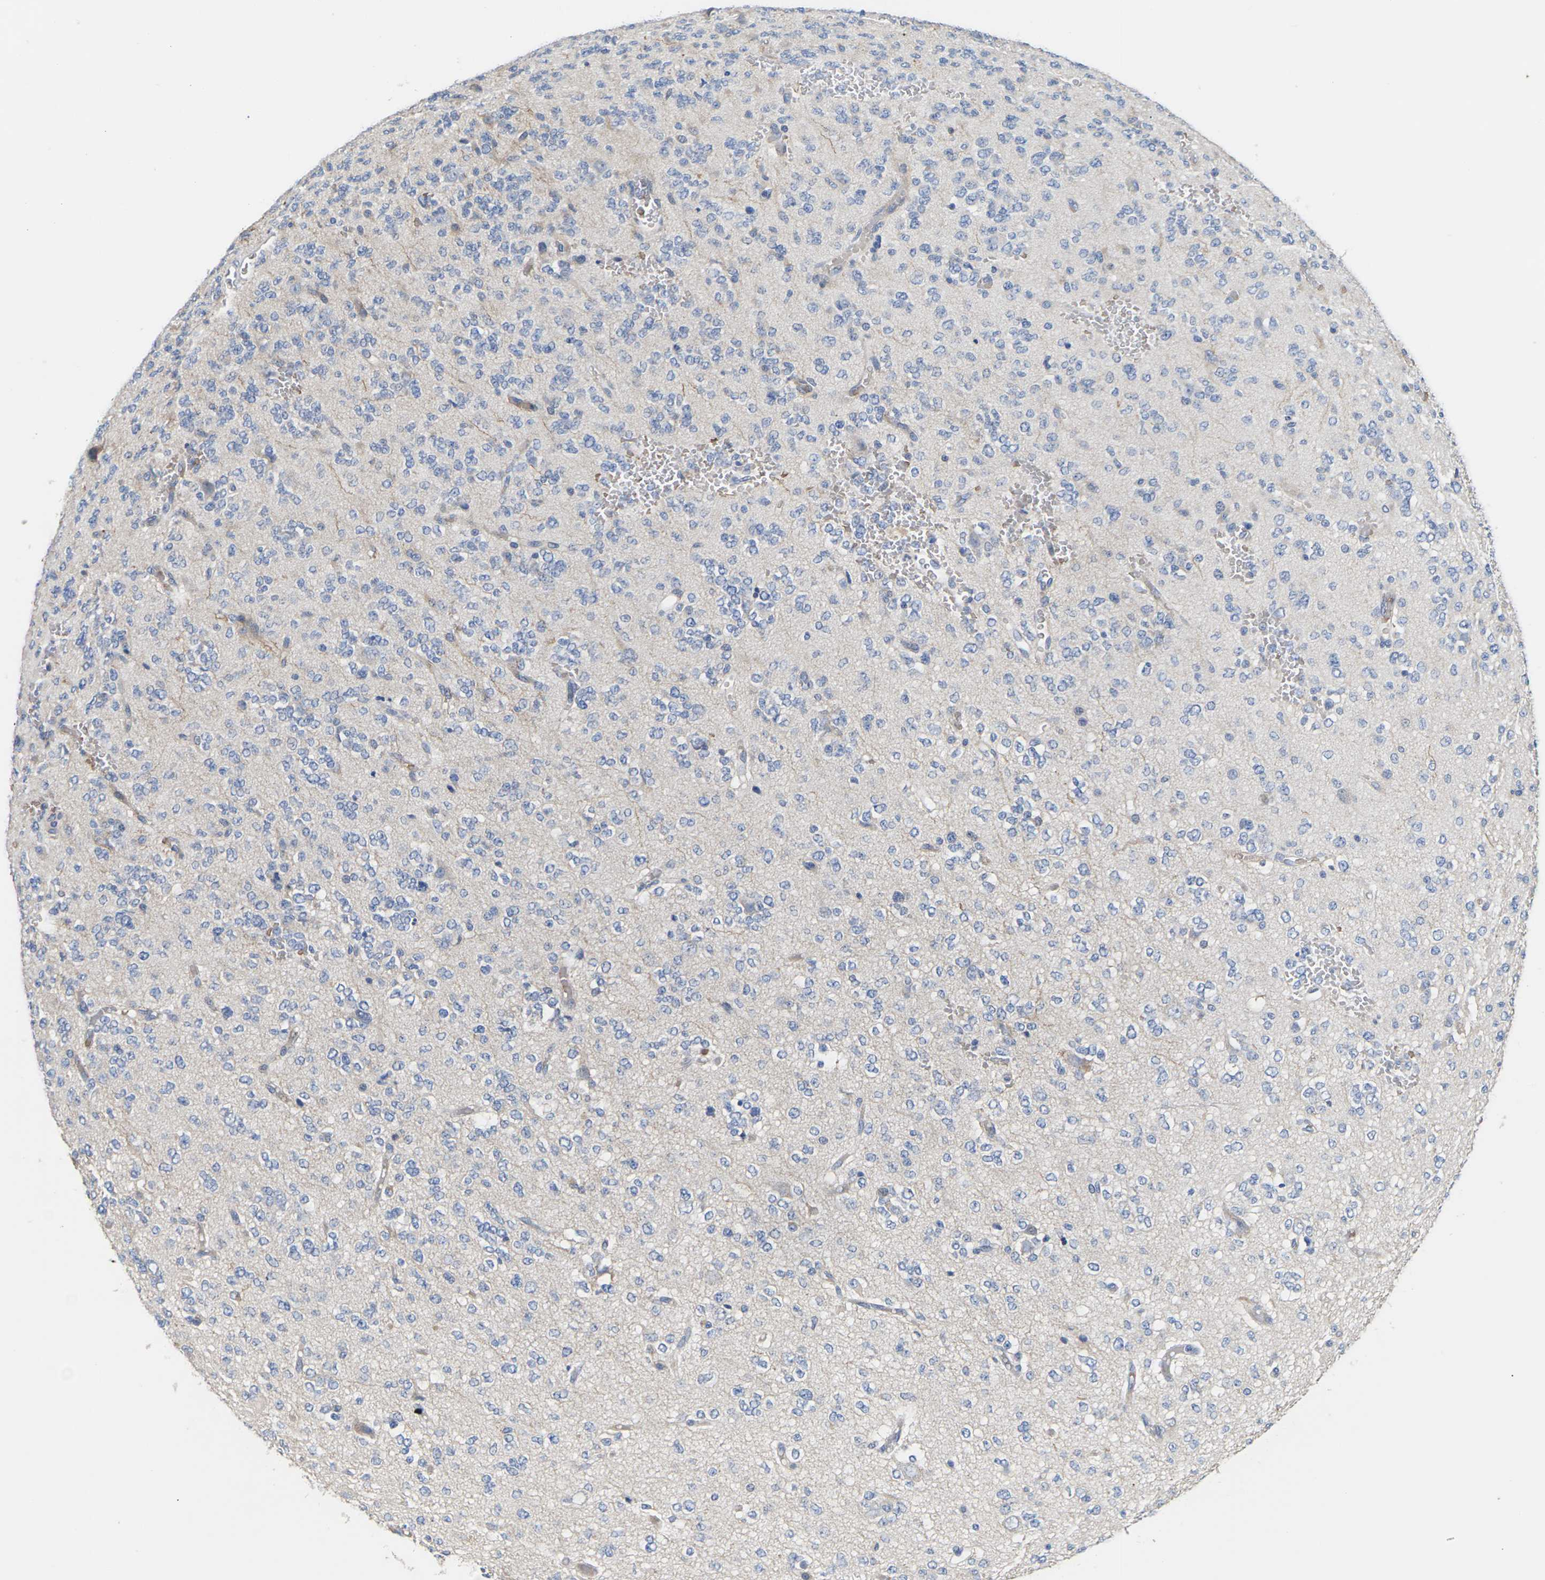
{"staining": {"intensity": "negative", "quantity": "none", "location": "none"}, "tissue": "glioma", "cell_type": "Tumor cells", "image_type": "cancer", "snomed": [{"axis": "morphology", "description": "Glioma, malignant, Low grade"}, {"axis": "topography", "description": "Brain"}], "caption": "A high-resolution photomicrograph shows IHC staining of malignant low-grade glioma, which demonstrates no significant expression in tumor cells.", "gene": "TMCO4", "patient": {"sex": "male", "age": 38}}